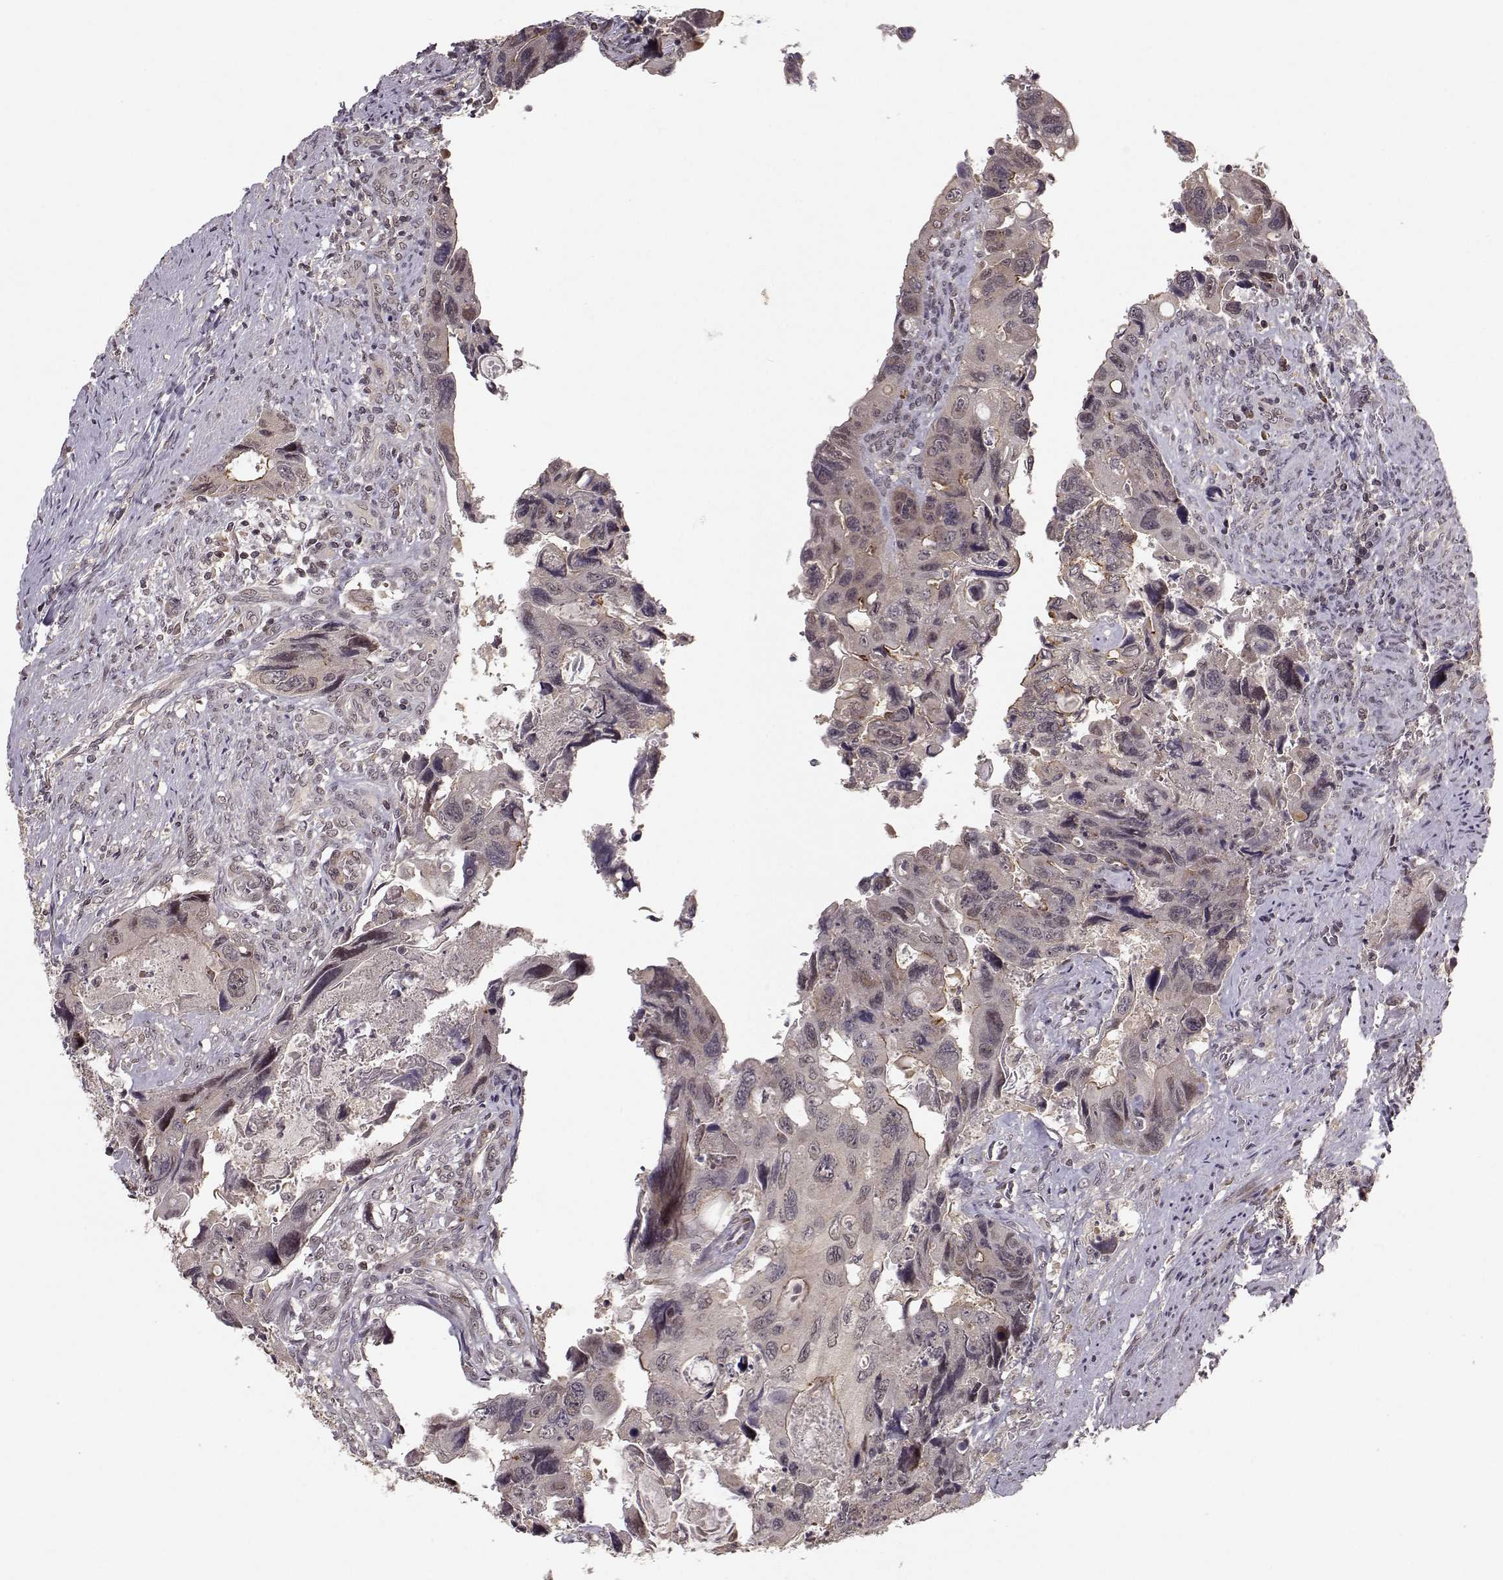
{"staining": {"intensity": "moderate", "quantity": "<25%", "location": "cytoplasmic/membranous"}, "tissue": "colorectal cancer", "cell_type": "Tumor cells", "image_type": "cancer", "snomed": [{"axis": "morphology", "description": "Adenocarcinoma, NOS"}, {"axis": "topography", "description": "Rectum"}], "caption": "This histopathology image exhibits colorectal cancer stained with IHC to label a protein in brown. The cytoplasmic/membranous of tumor cells show moderate positivity for the protein. Nuclei are counter-stained blue.", "gene": "PLEKHG3", "patient": {"sex": "male", "age": 62}}